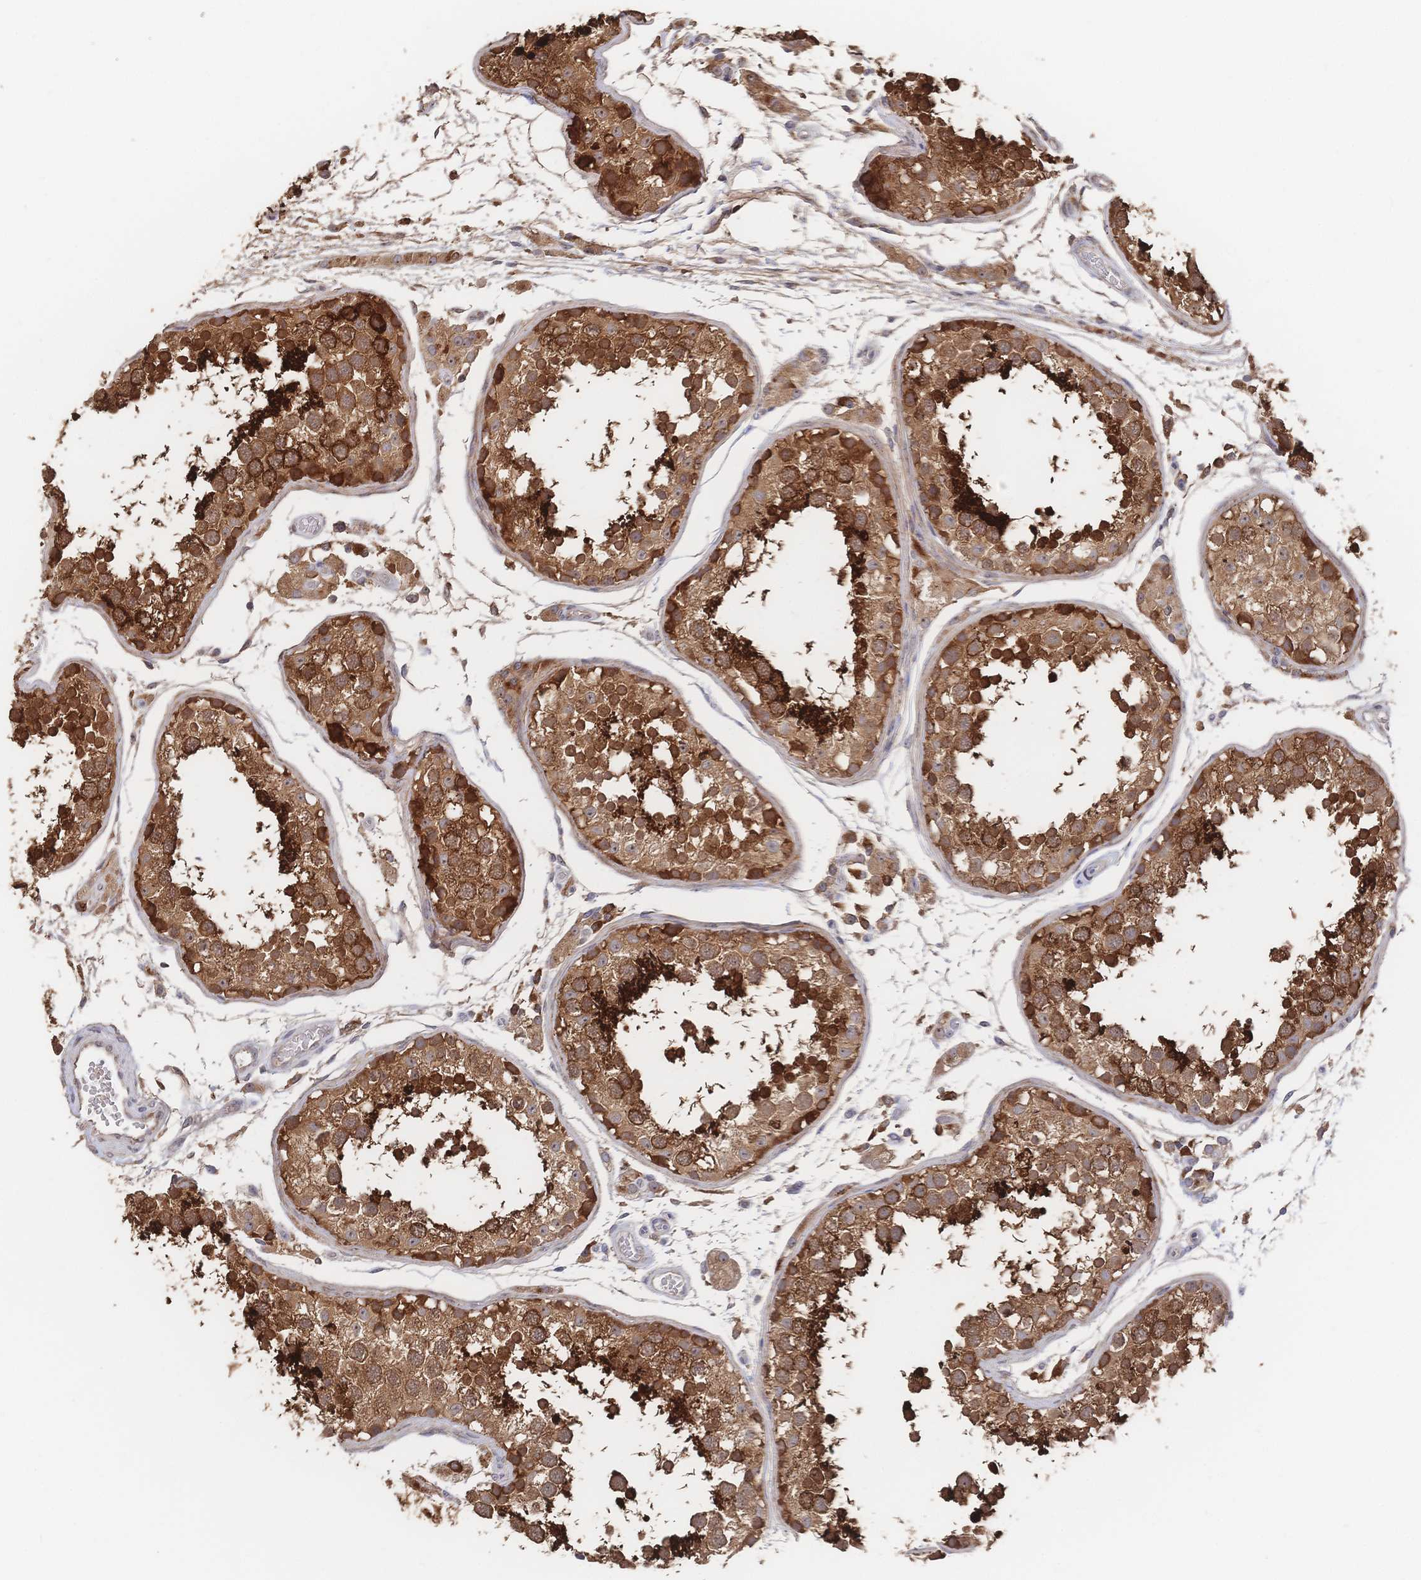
{"staining": {"intensity": "strong", "quantity": ">75%", "location": "cytoplasmic/membranous"}, "tissue": "testis", "cell_type": "Cells in seminiferous ducts", "image_type": "normal", "snomed": [{"axis": "morphology", "description": "Normal tissue, NOS"}, {"axis": "topography", "description": "Testis"}], "caption": "DAB (3,3'-diaminobenzidine) immunohistochemical staining of benign testis shows strong cytoplasmic/membranous protein expression in about >75% of cells in seminiferous ducts.", "gene": "DNAJA4", "patient": {"sex": "male", "age": 29}}